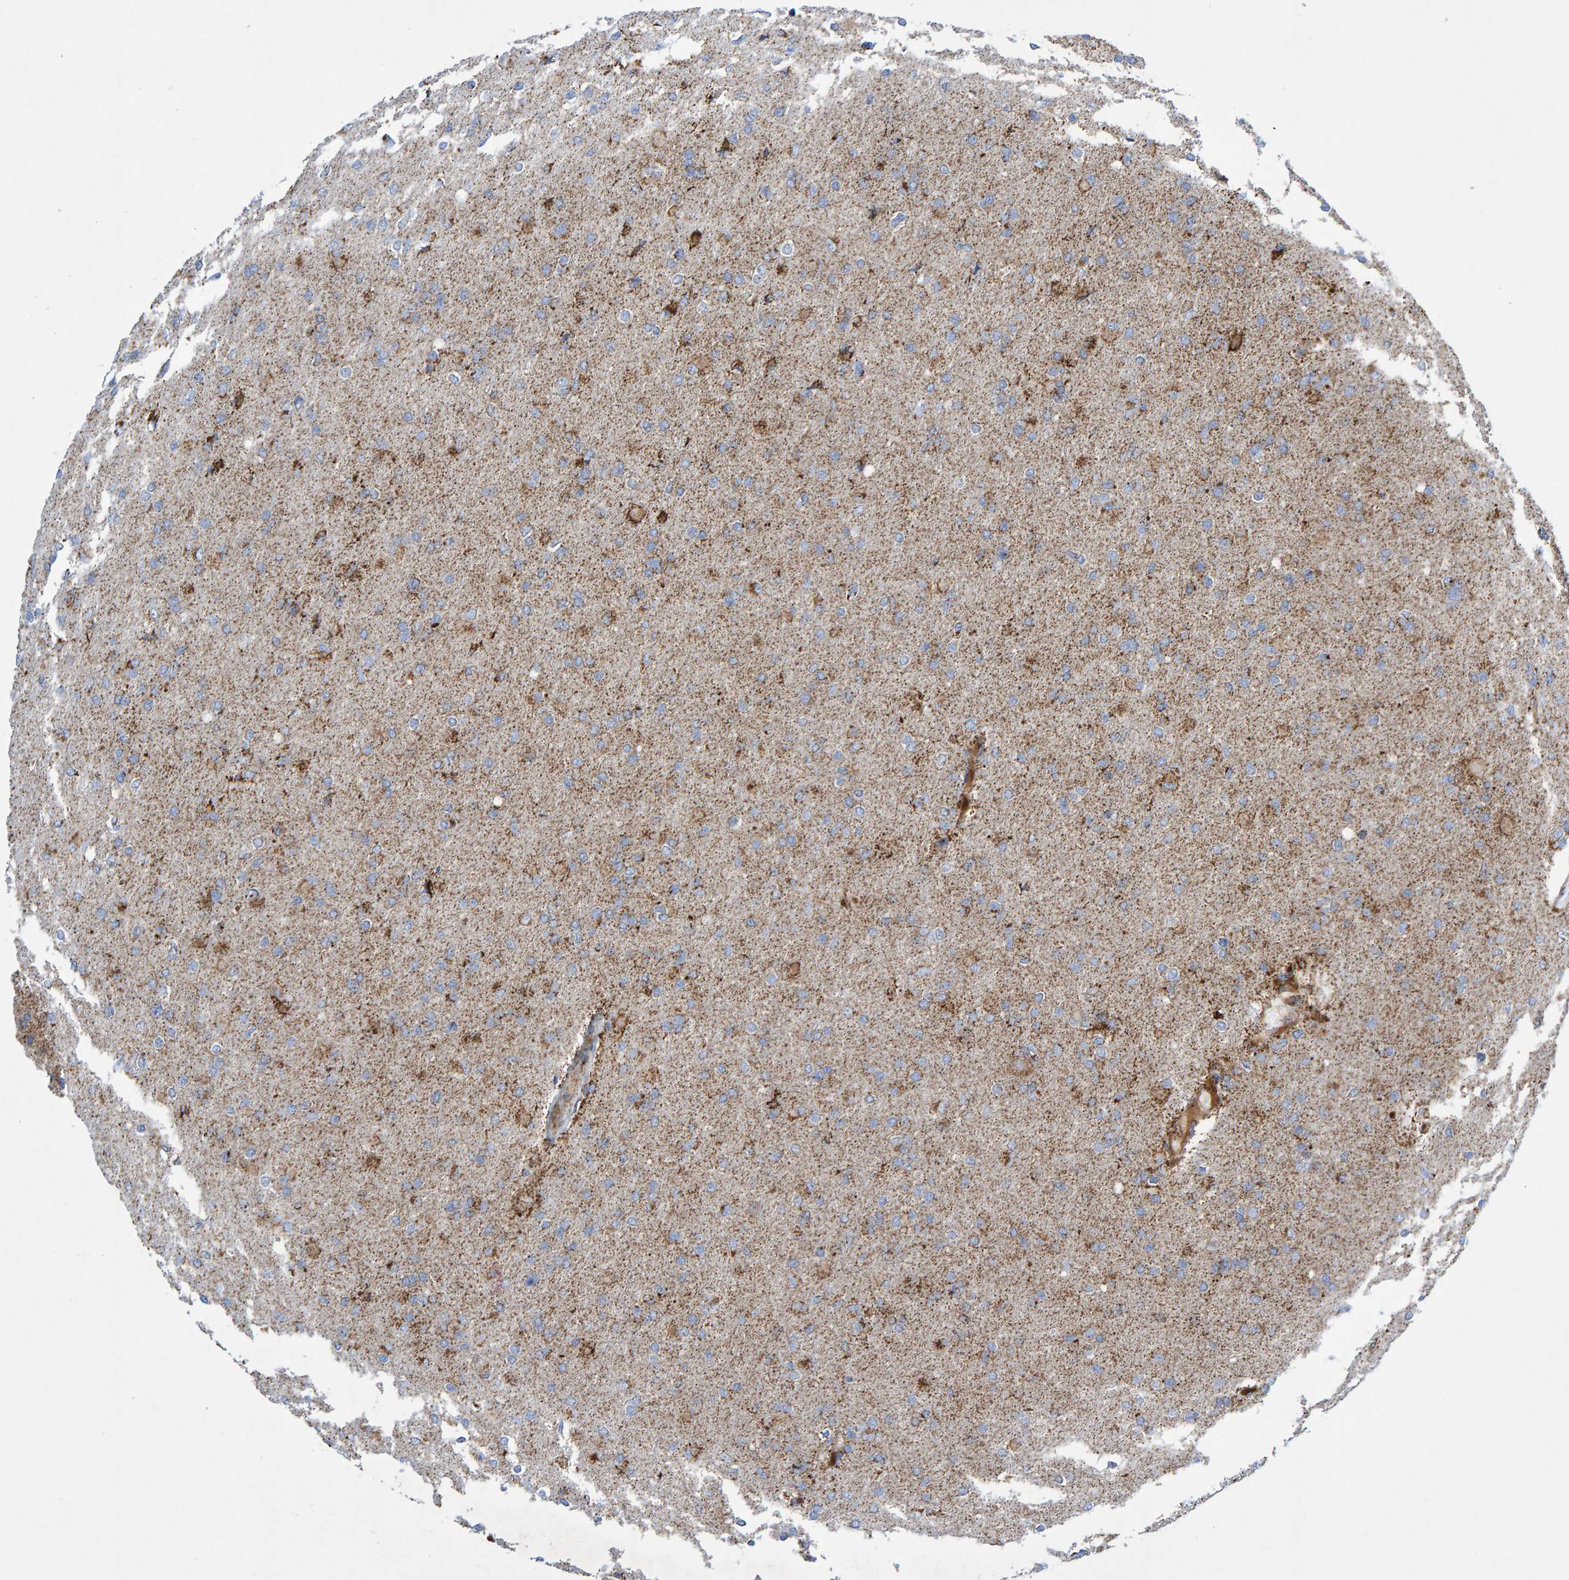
{"staining": {"intensity": "moderate", "quantity": "25%-75%", "location": "cytoplasmic/membranous"}, "tissue": "glioma", "cell_type": "Tumor cells", "image_type": "cancer", "snomed": [{"axis": "morphology", "description": "Glioma, malignant, High grade"}, {"axis": "topography", "description": "Cerebral cortex"}], "caption": "Immunohistochemistry of human high-grade glioma (malignant) exhibits medium levels of moderate cytoplasmic/membranous expression in approximately 25%-75% of tumor cells.", "gene": "GGTA1", "patient": {"sex": "female", "age": 36}}